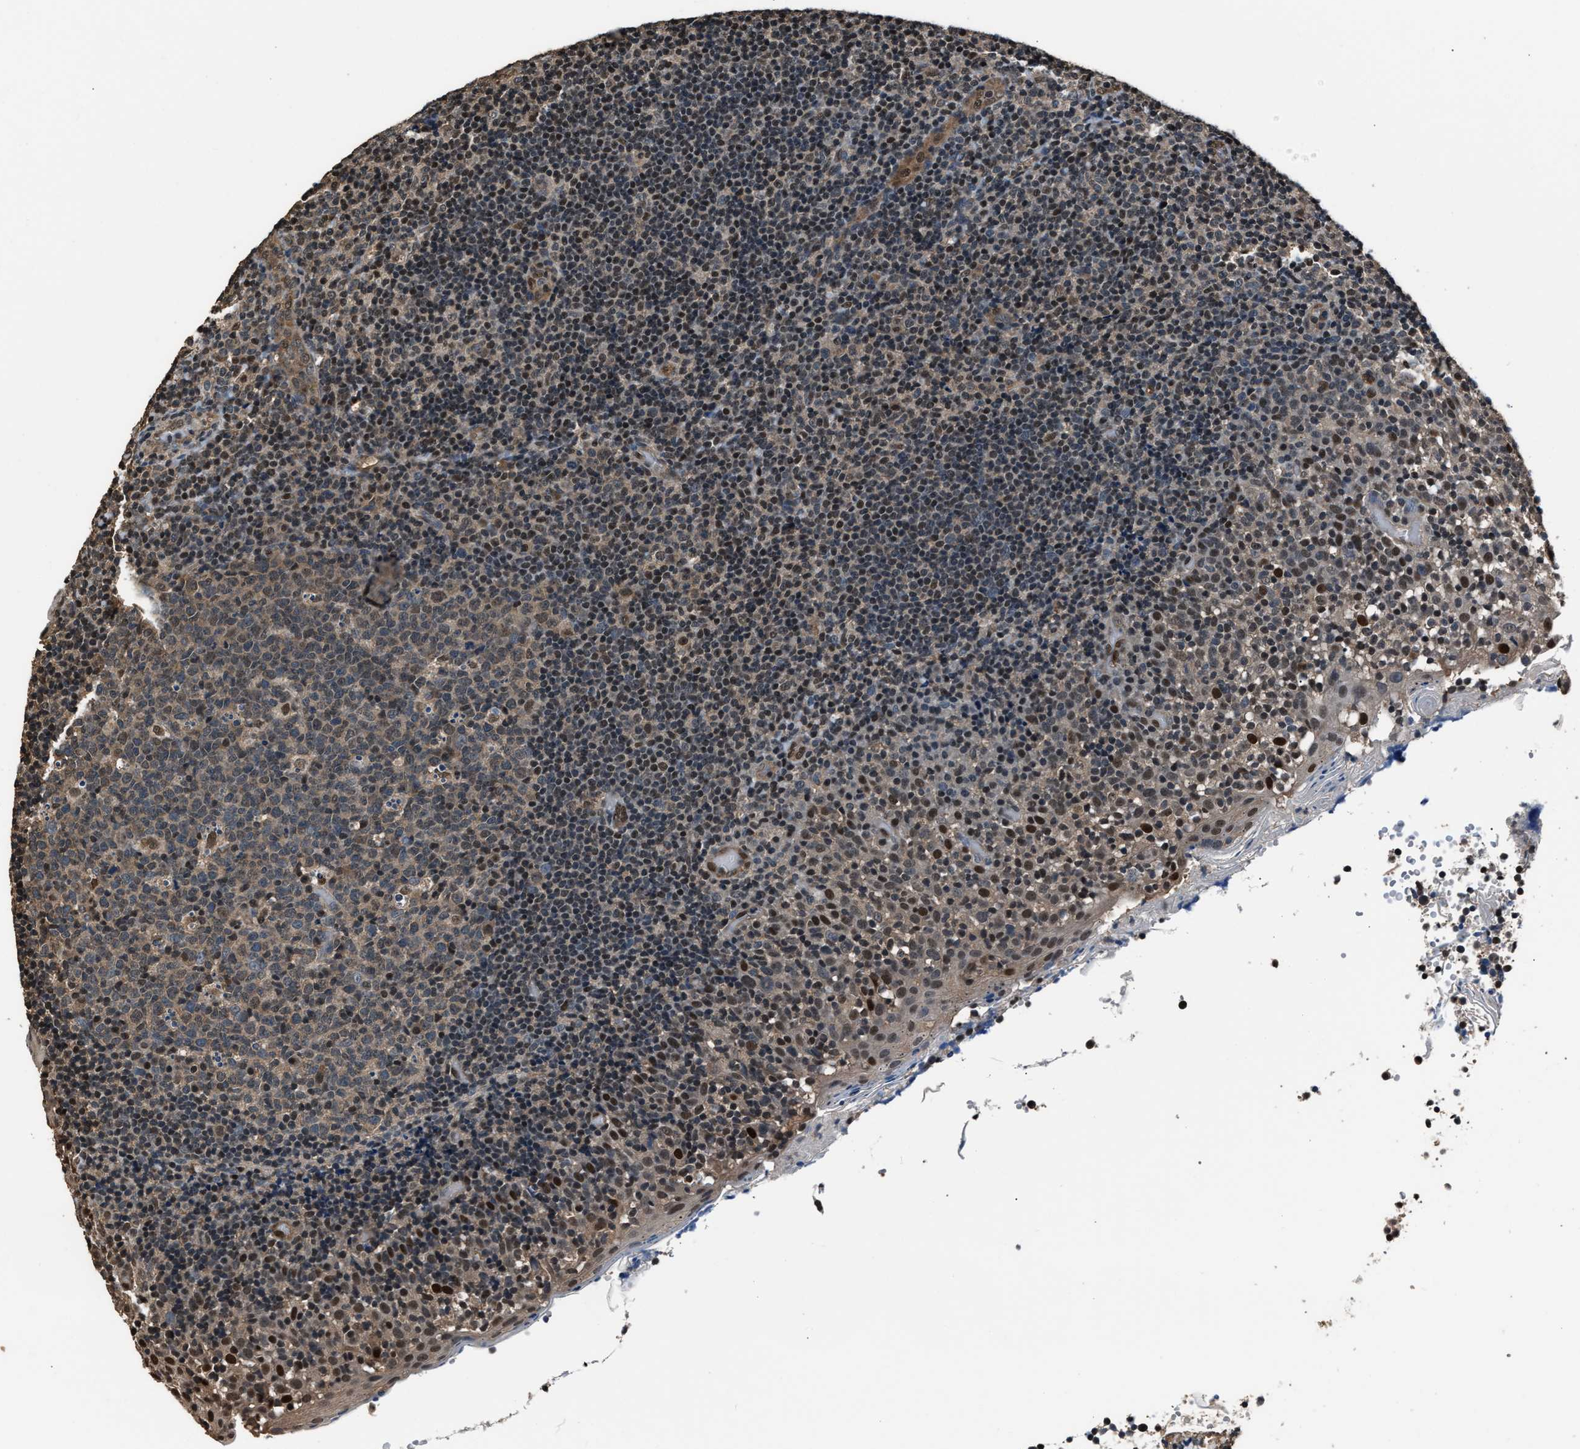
{"staining": {"intensity": "moderate", "quantity": ">75%", "location": "cytoplasmic/membranous,nuclear"}, "tissue": "tonsil", "cell_type": "Germinal center cells", "image_type": "normal", "snomed": [{"axis": "morphology", "description": "Normal tissue, NOS"}, {"axis": "topography", "description": "Tonsil"}], "caption": "Moderate cytoplasmic/membranous,nuclear positivity for a protein is seen in about >75% of germinal center cells of unremarkable tonsil using immunohistochemistry.", "gene": "DFFA", "patient": {"sex": "female", "age": 19}}